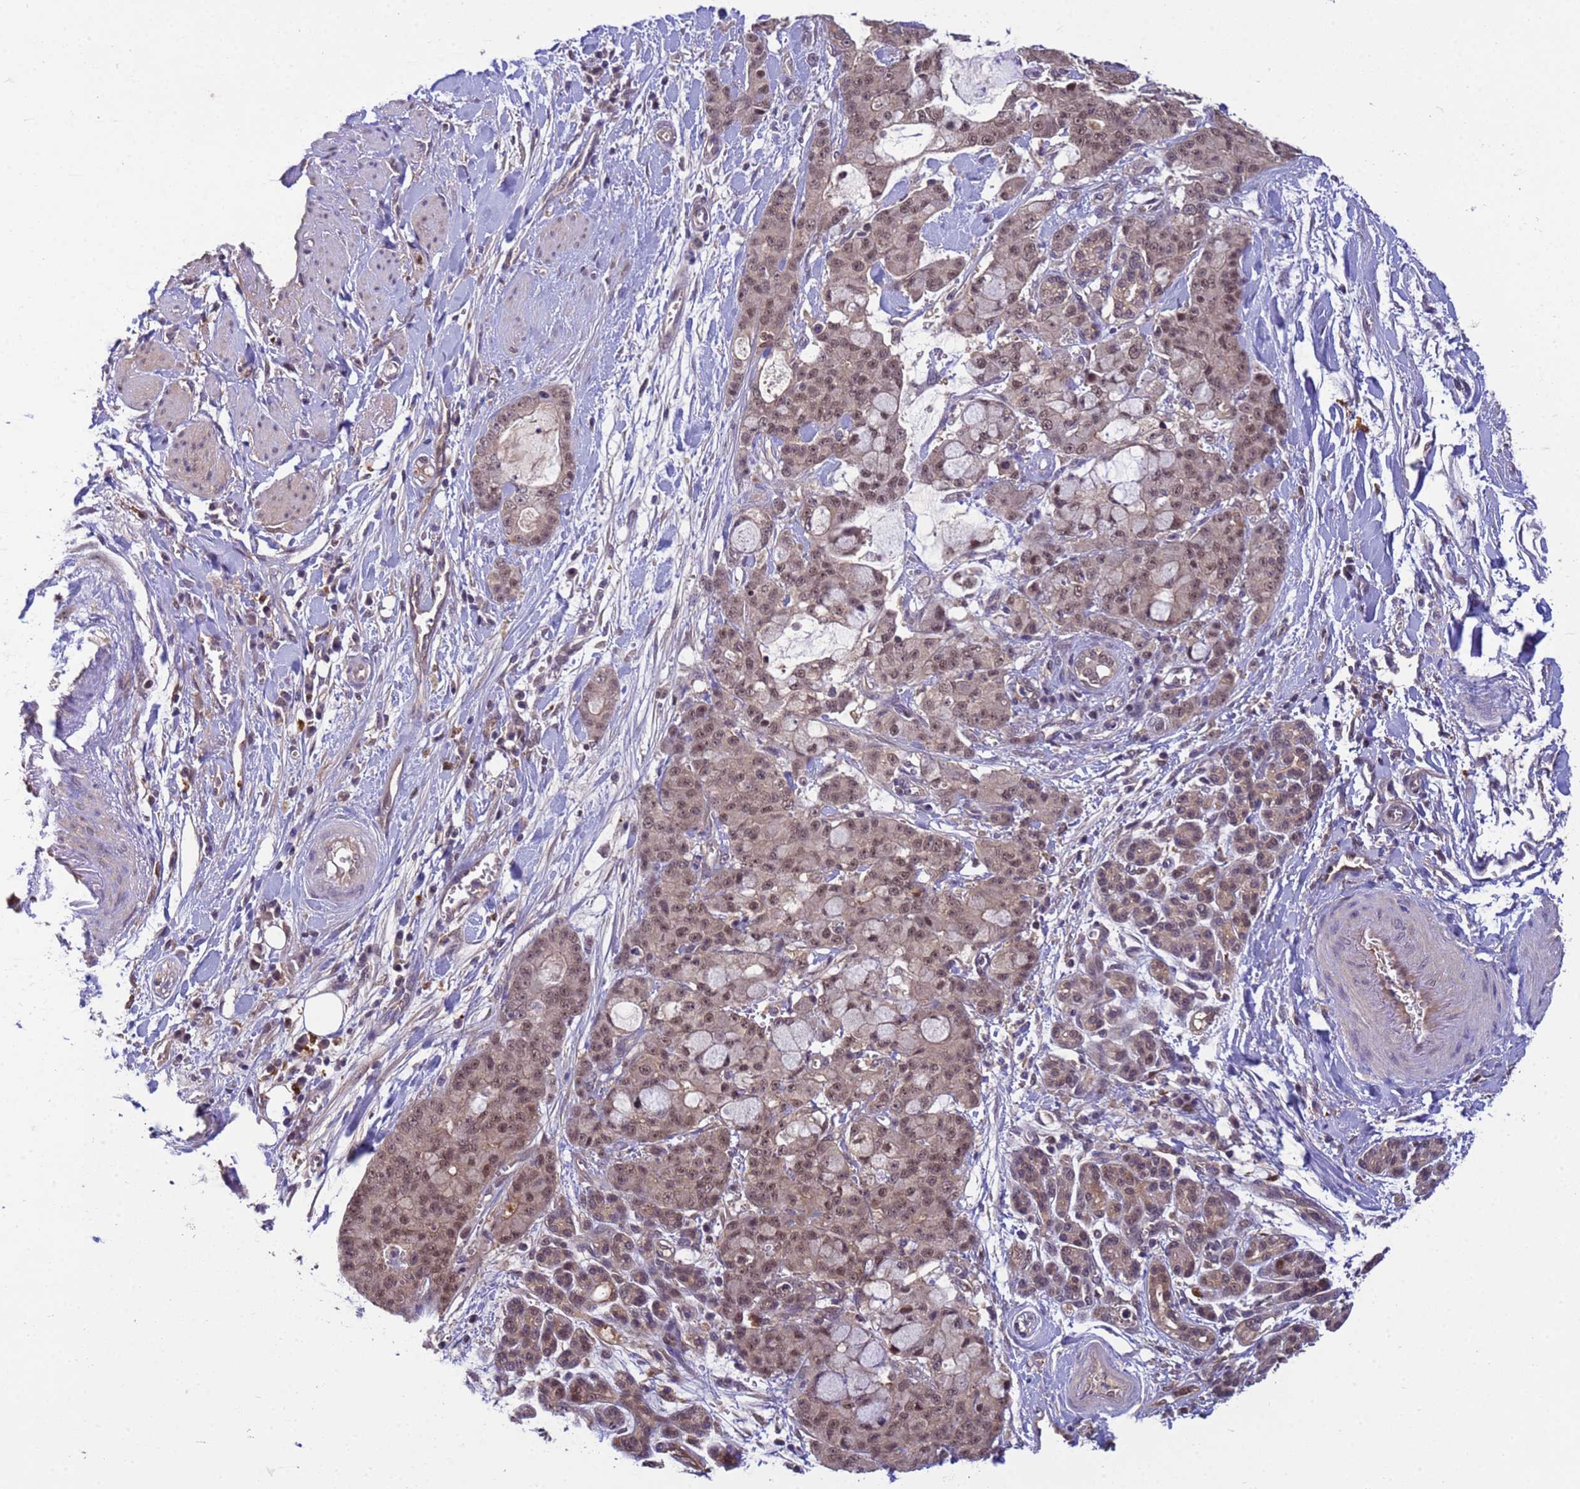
{"staining": {"intensity": "moderate", "quantity": ">75%", "location": "nuclear"}, "tissue": "pancreatic cancer", "cell_type": "Tumor cells", "image_type": "cancer", "snomed": [{"axis": "morphology", "description": "Adenocarcinoma, NOS"}, {"axis": "topography", "description": "Pancreas"}], "caption": "Brown immunohistochemical staining in human adenocarcinoma (pancreatic) shows moderate nuclear positivity in about >75% of tumor cells.", "gene": "NPEPPS", "patient": {"sex": "female", "age": 73}}